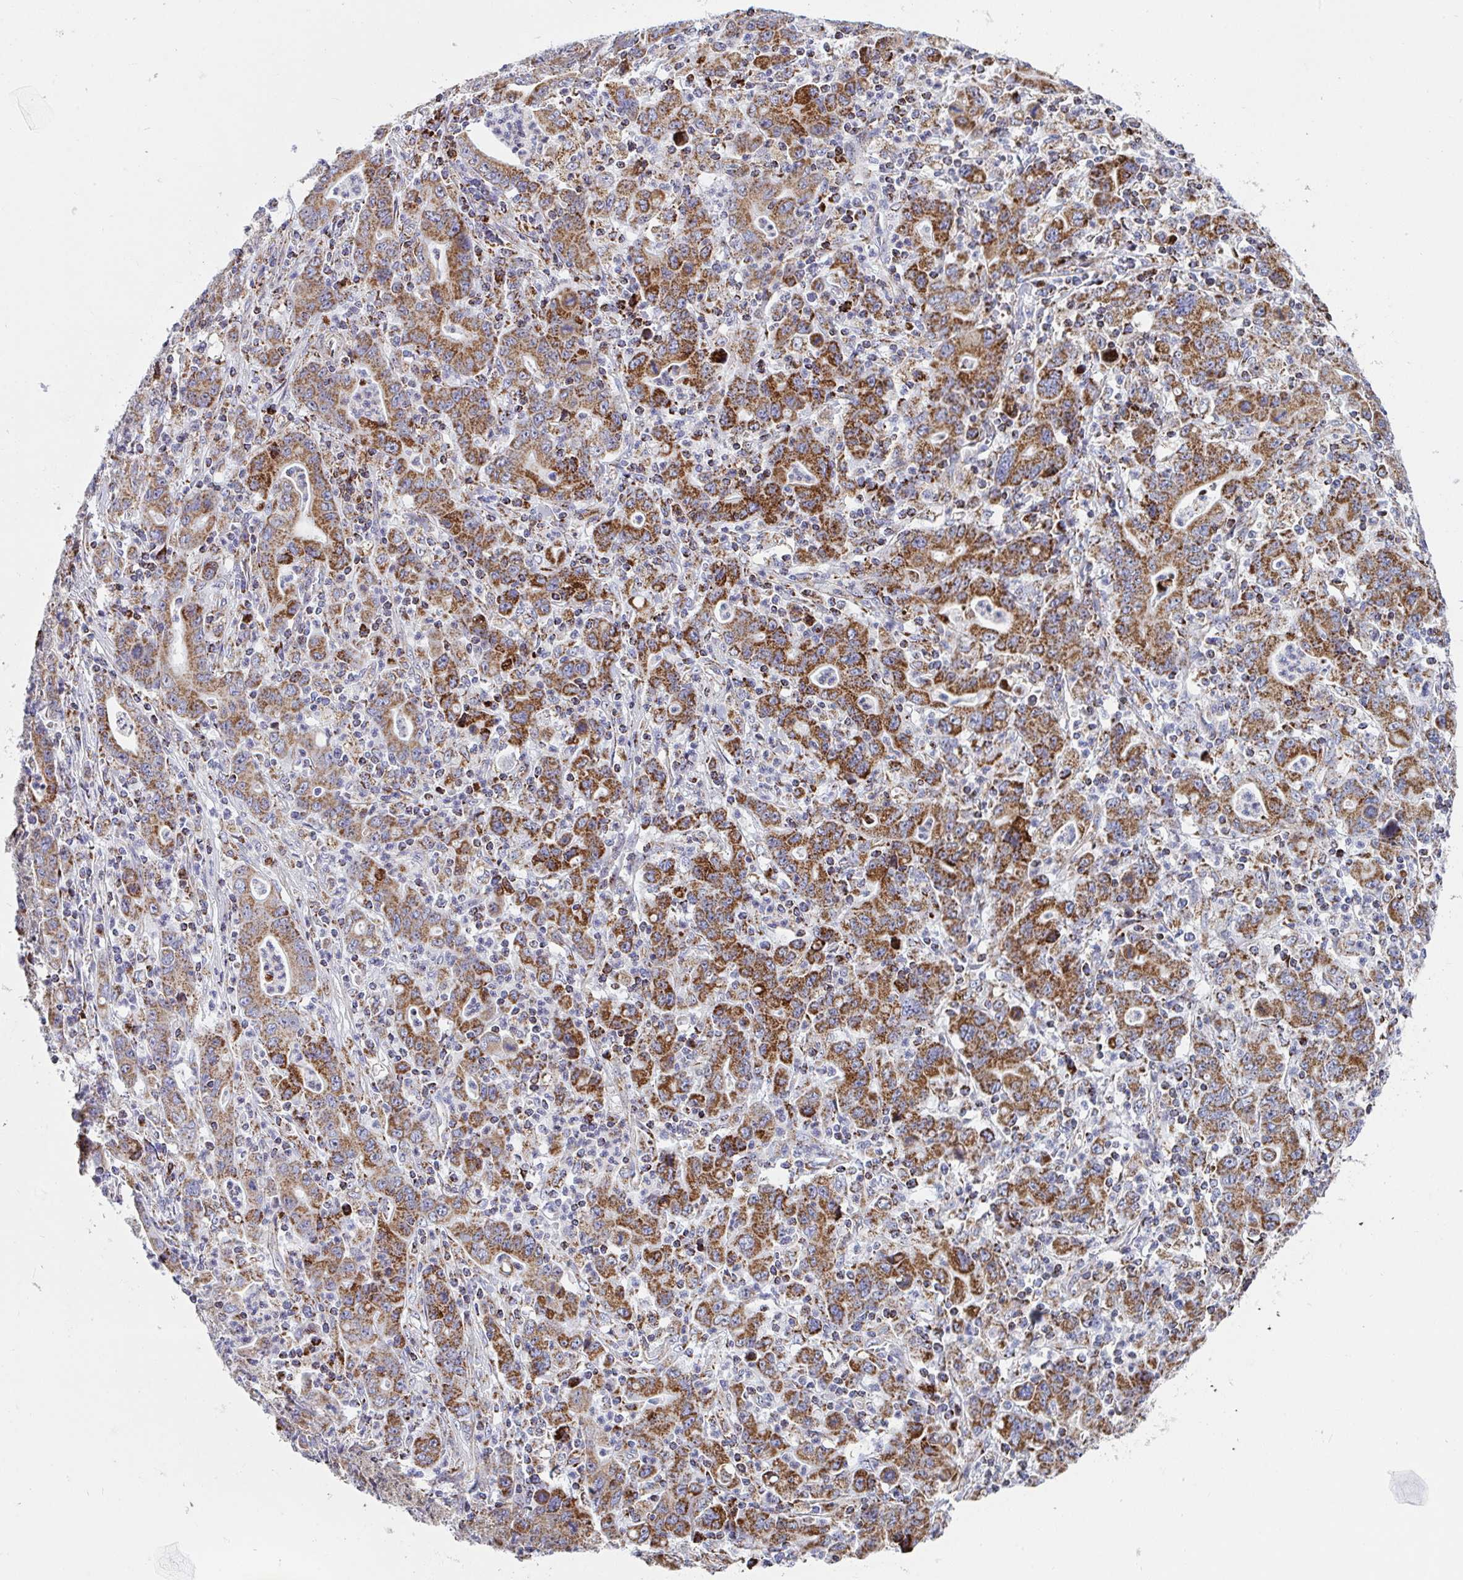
{"staining": {"intensity": "moderate", "quantity": ">75%", "location": "cytoplasmic/membranous"}, "tissue": "stomach cancer", "cell_type": "Tumor cells", "image_type": "cancer", "snomed": [{"axis": "morphology", "description": "Adenocarcinoma, NOS"}, {"axis": "topography", "description": "Stomach, upper"}], "caption": "Human stomach cancer (adenocarcinoma) stained for a protein (brown) demonstrates moderate cytoplasmic/membranous positive positivity in about >75% of tumor cells.", "gene": "ATP5MJ", "patient": {"sex": "male", "age": 69}}